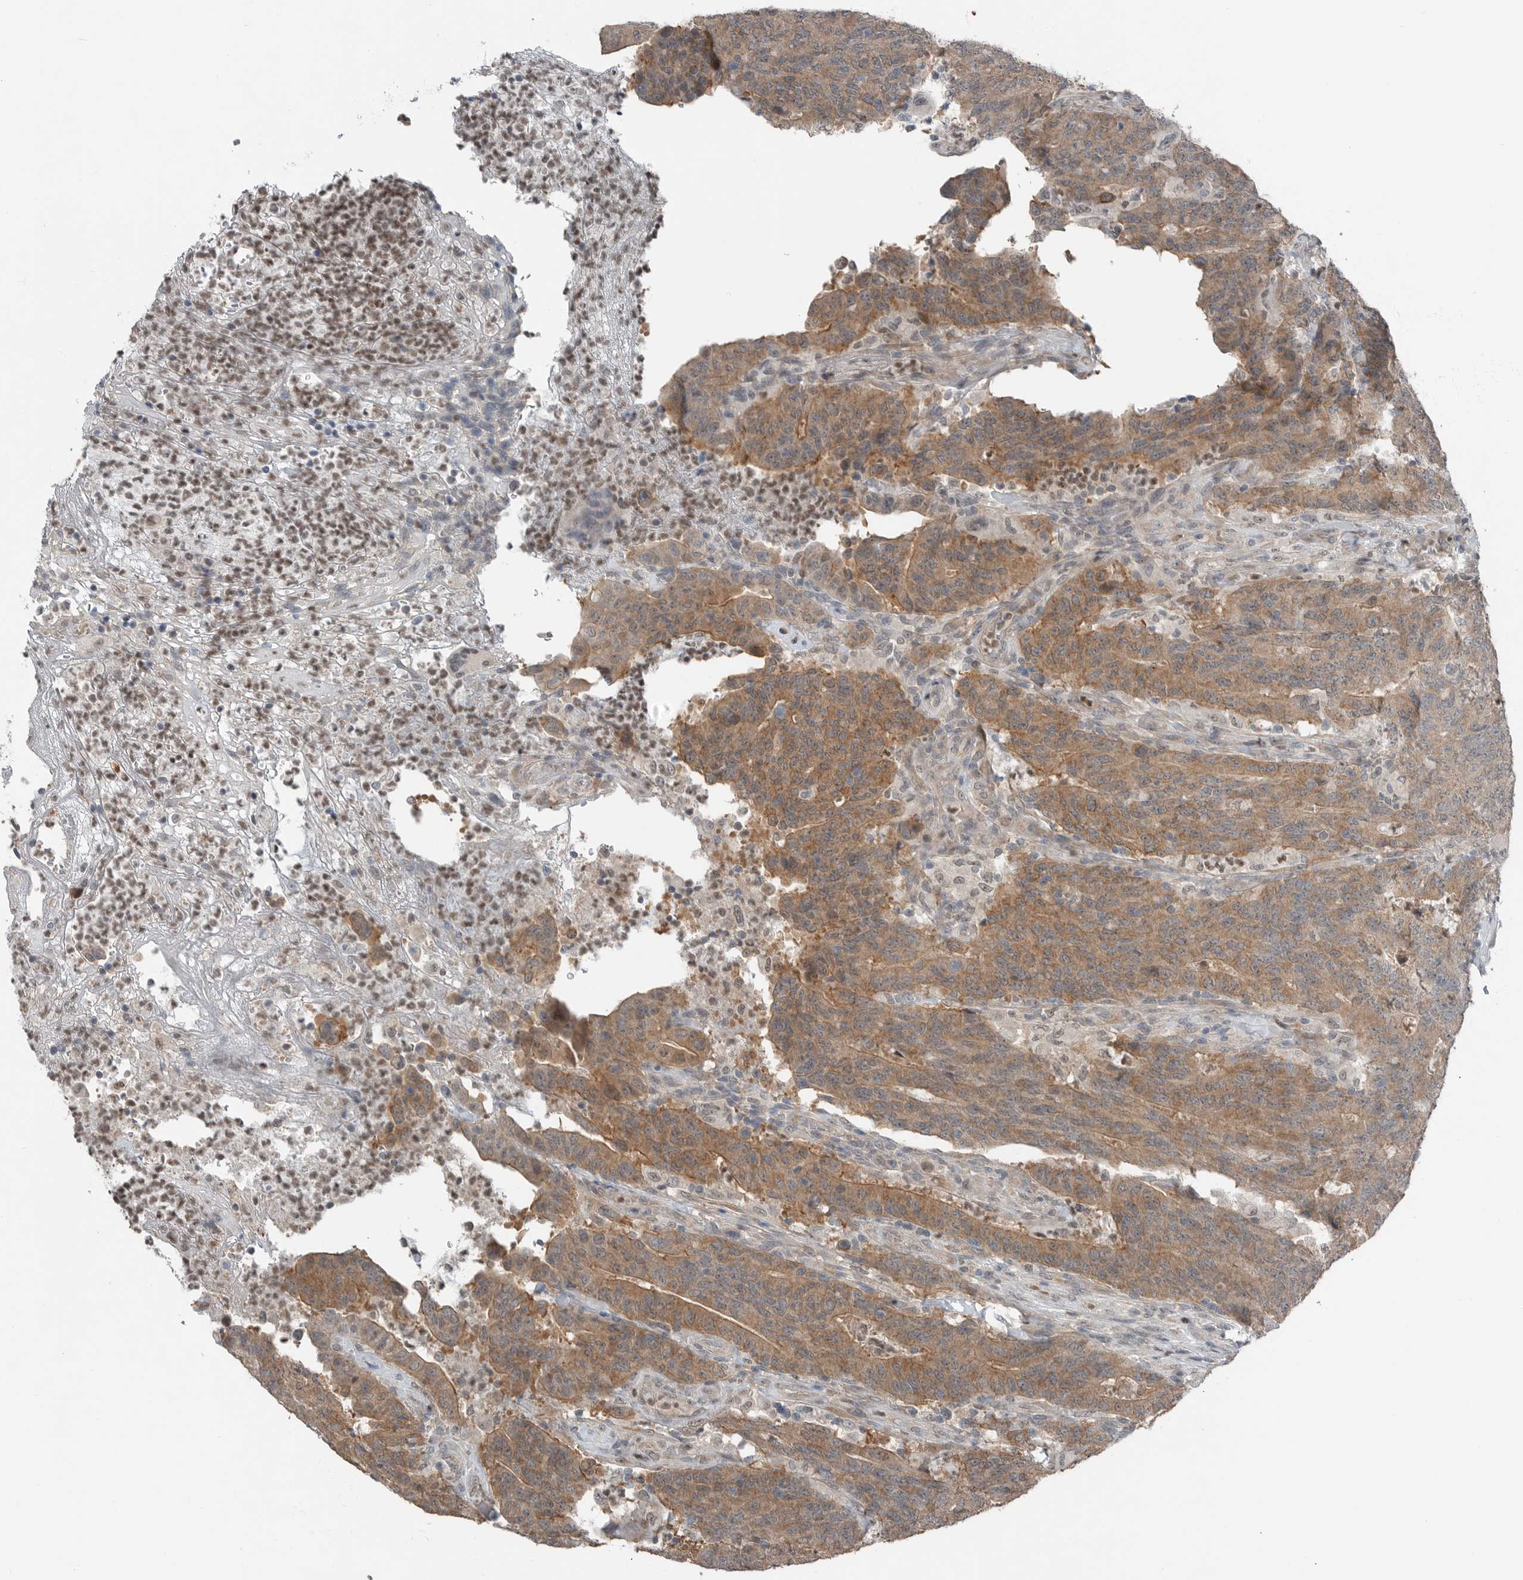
{"staining": {"intensity": "moderate", "quantity": ">75%", "location": "cytoplasmic/membranous"}, "tissue": "colorectal cancer", "cell_type": "Tumor cells", "image_type": "cancer", "snomed": [{"axis": "morphology", "description": "Normal tissue, NOS"}, {"axis": "morphology", "description": "Adenocarcinoma, NOS"}, {"axis": "topography", "description": "Colon"}], "caption": "Human adenocarcinoma (colorectal) stained with a brown dye shows moderate cytoplasmic/membranous positive positivity in approximately >75% of tumor cells.", "gene": "MFAP3L", "patient": {"sex": "female", "age": 75}}